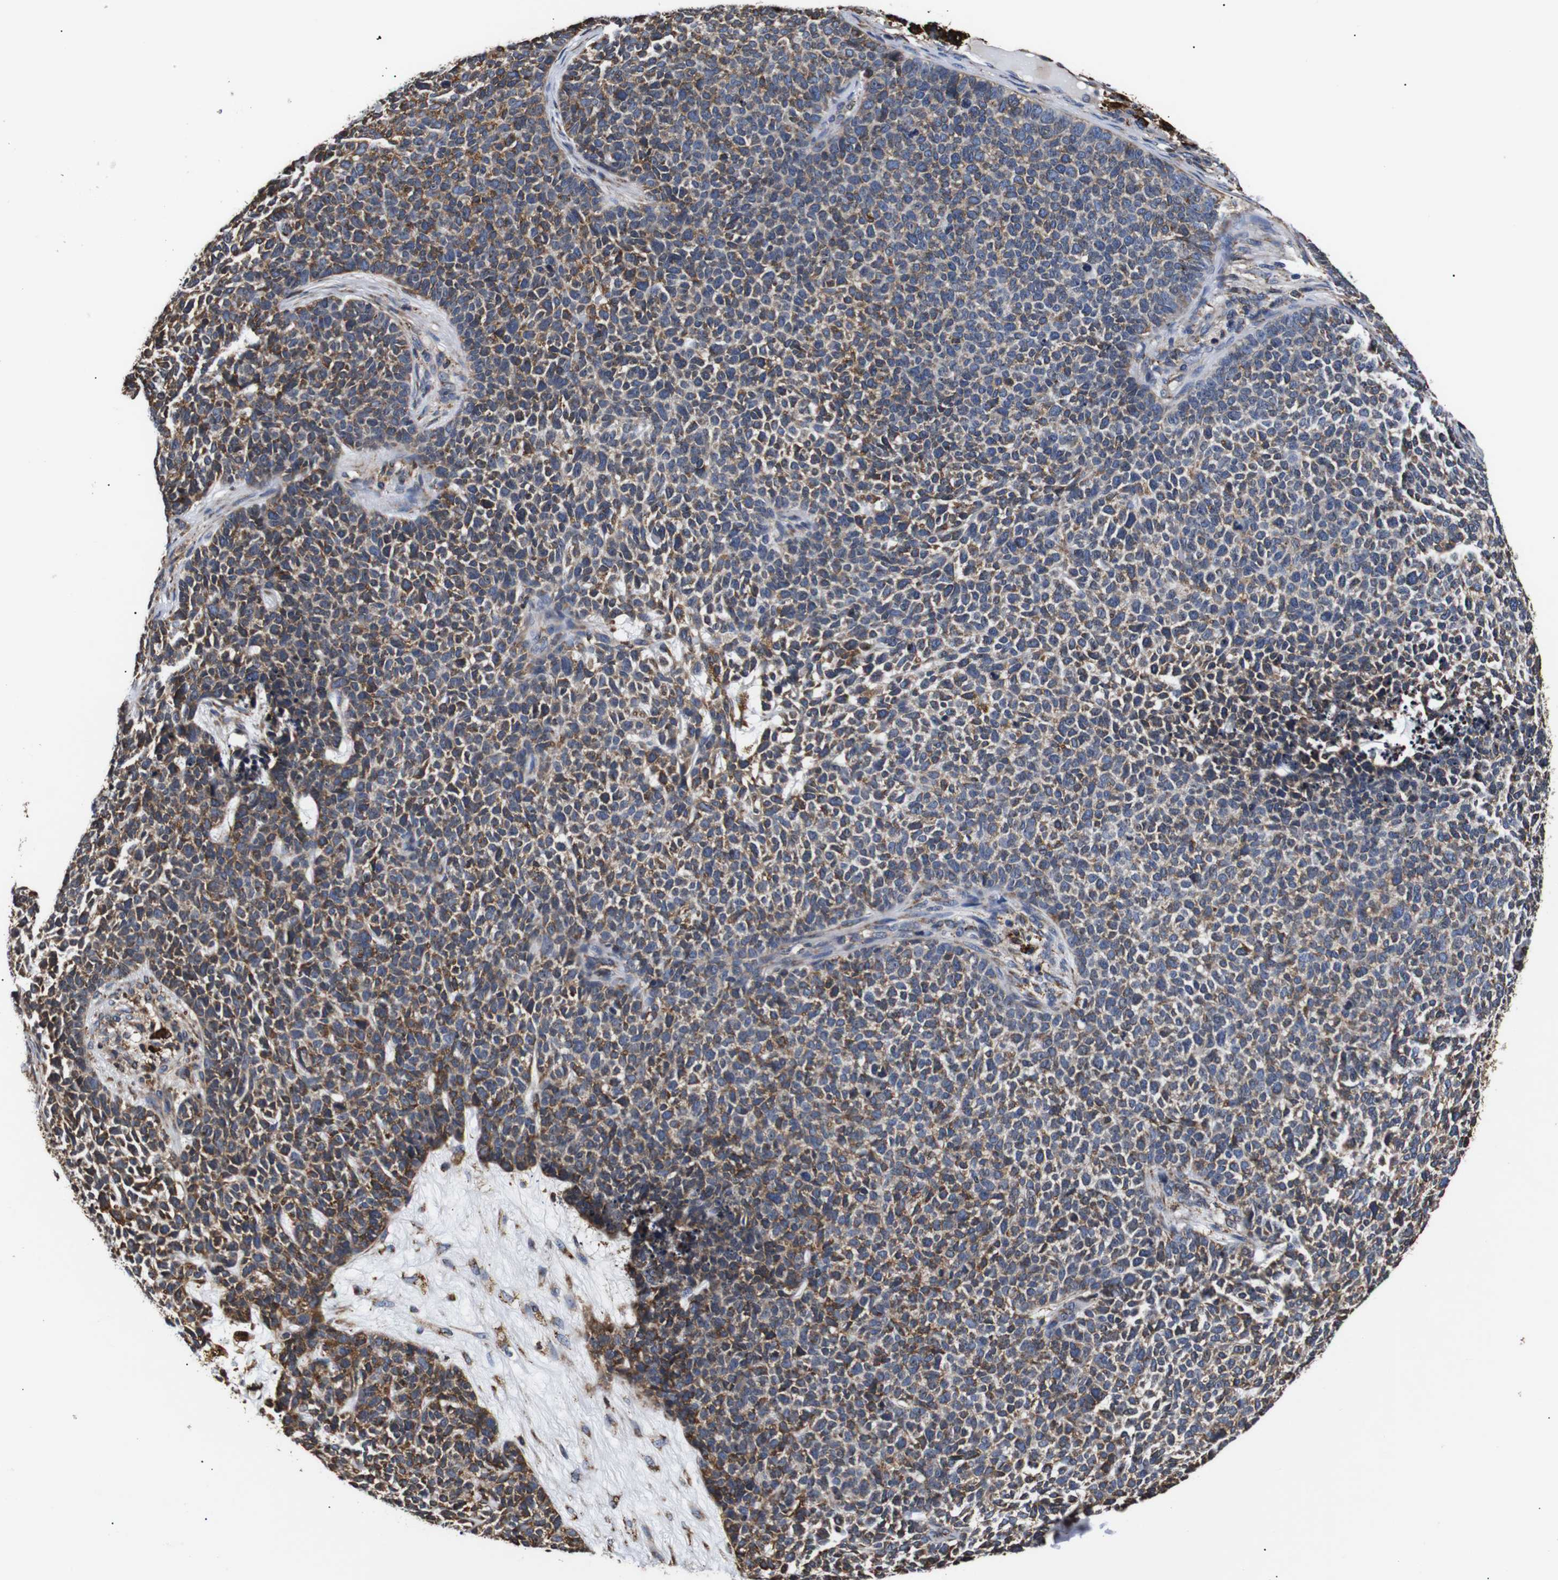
{"staining": {"intensity": "moderate", "quantity": "25%-75%", "location": "cytoplasmic/membranous"}, "tissue": "skin cancer", "cell_type": "Tumor cells", "image_type": "cancer", "snomed": [{"axis": "morphology", "description": "Basal cell carcinoma"}, {"axis": "topography", "description": "Skin"}], "caption": "There is medium levels of moderate cytoplasmic/membranous positivity in tumor cells of skin cancer, as demonstrated by immunohistochemical staining (brown color).", "gene": "HHIP", "patient": {"sex": "female", "age": 84}}